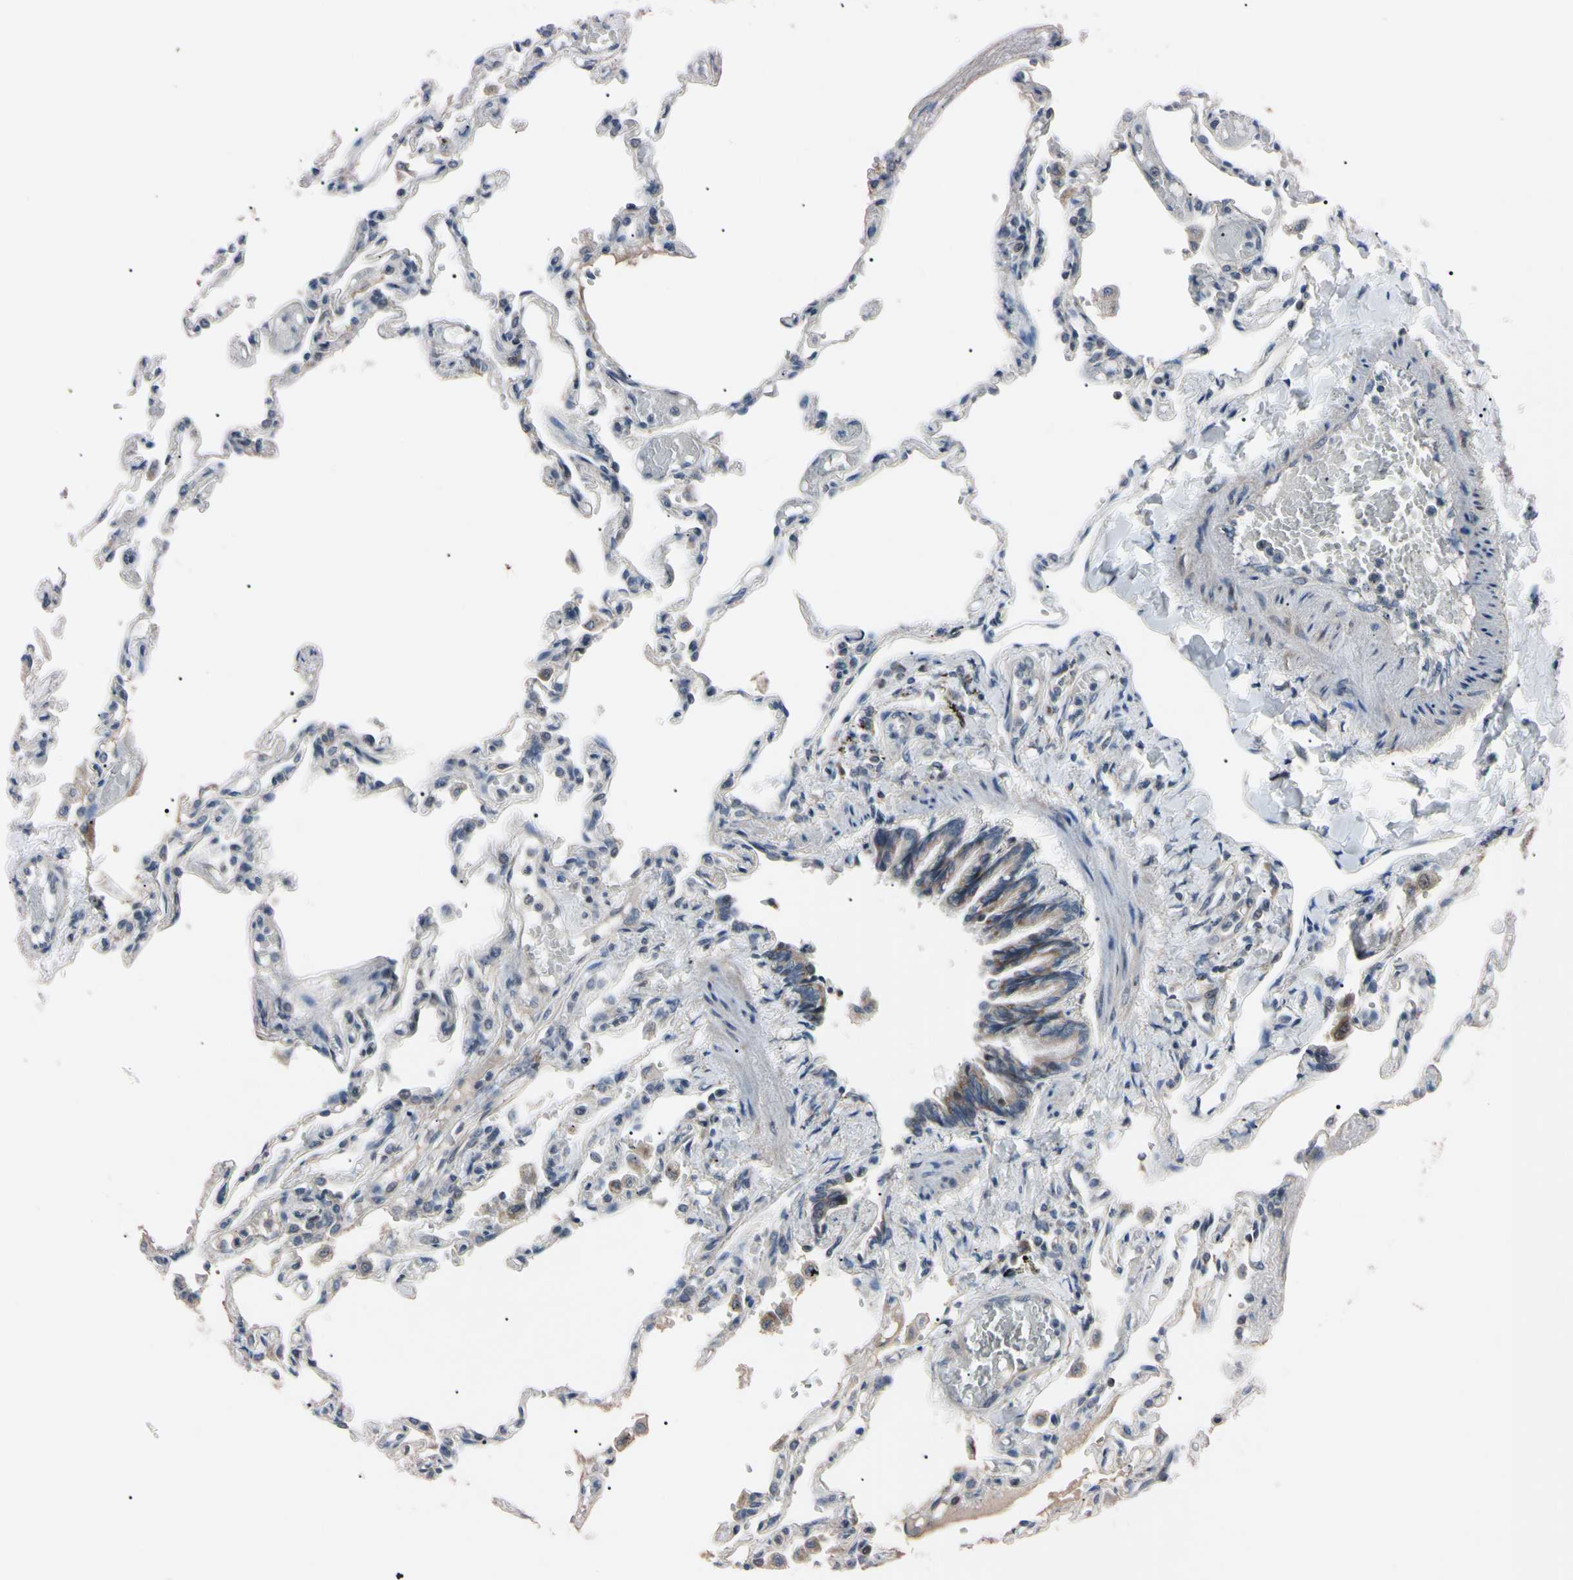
{"staining": {"intensity": "negative", "quantity": "none", "location": "none"}, "tissue": "lung", "cell_type": "Alveolar cells", "image_type": "normal", "snomed": [{"axis": "morphology", "description": "Normal tissue, NOS"}, {"axis": "topography", "description": "Lung"}], "caption": "Lung stained for a protein using IHC exhibits no positivity alveolar cells.", "gene": "TNFRSF1A", "patient": {"sex": "male", "age": 21}}